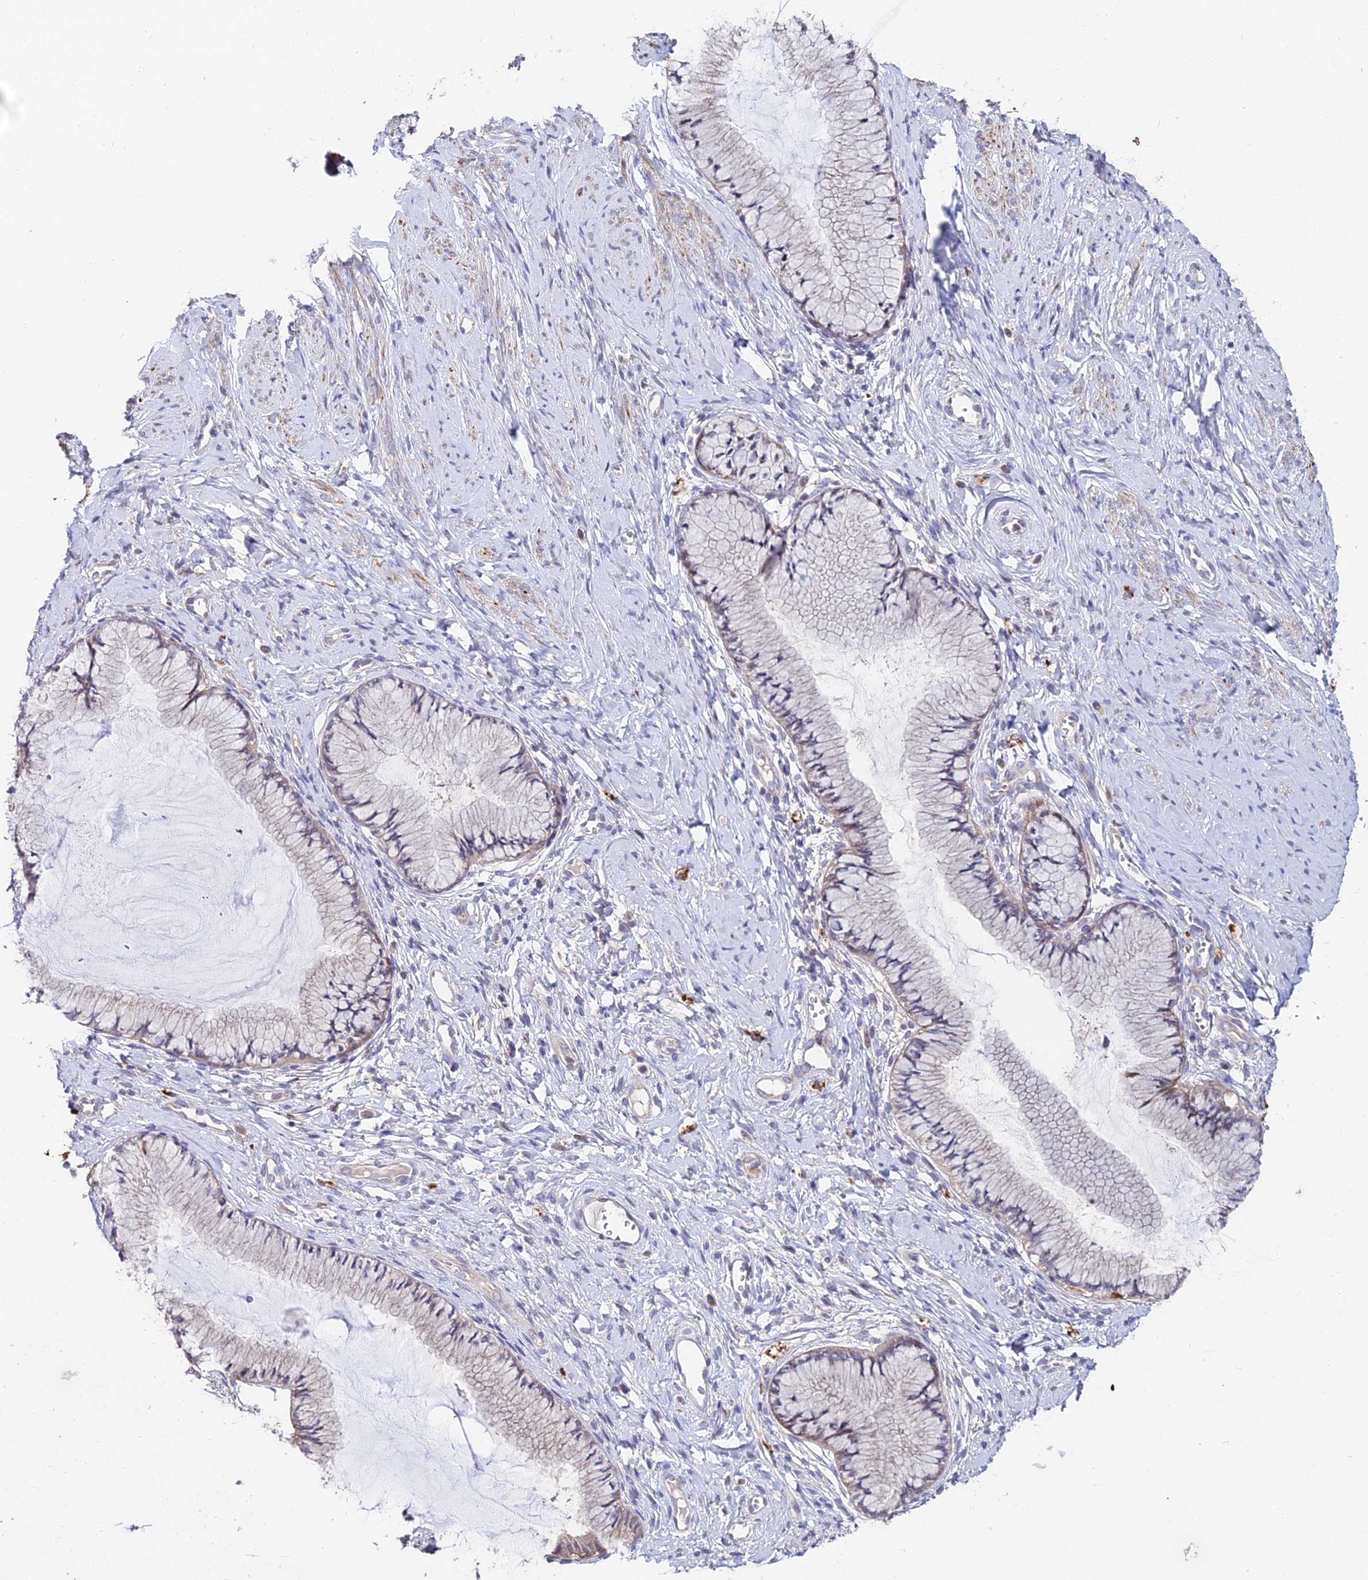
{"staining": {"intensity": "weak", "quantity": "25%-75%", "location": "cytoplasmic/membranous"}, "tissue": "cervix", "cell_type": "Glandular cells", "image_type": "normal", "snomed": [{"axis": "morphology", "description": "Normal tissue, NOS"}, {"axis": "topography", "description": "Cervix"}], "caption": "Cervix stained with DAB (3,3'-diaminobenzidine) IHC shows low levels of weak cytoplasmic/membranous staining in about 25%-75% of glandular cells.", "gene": "ACTR5", "patient": {"sex": "female", "age": 42}}